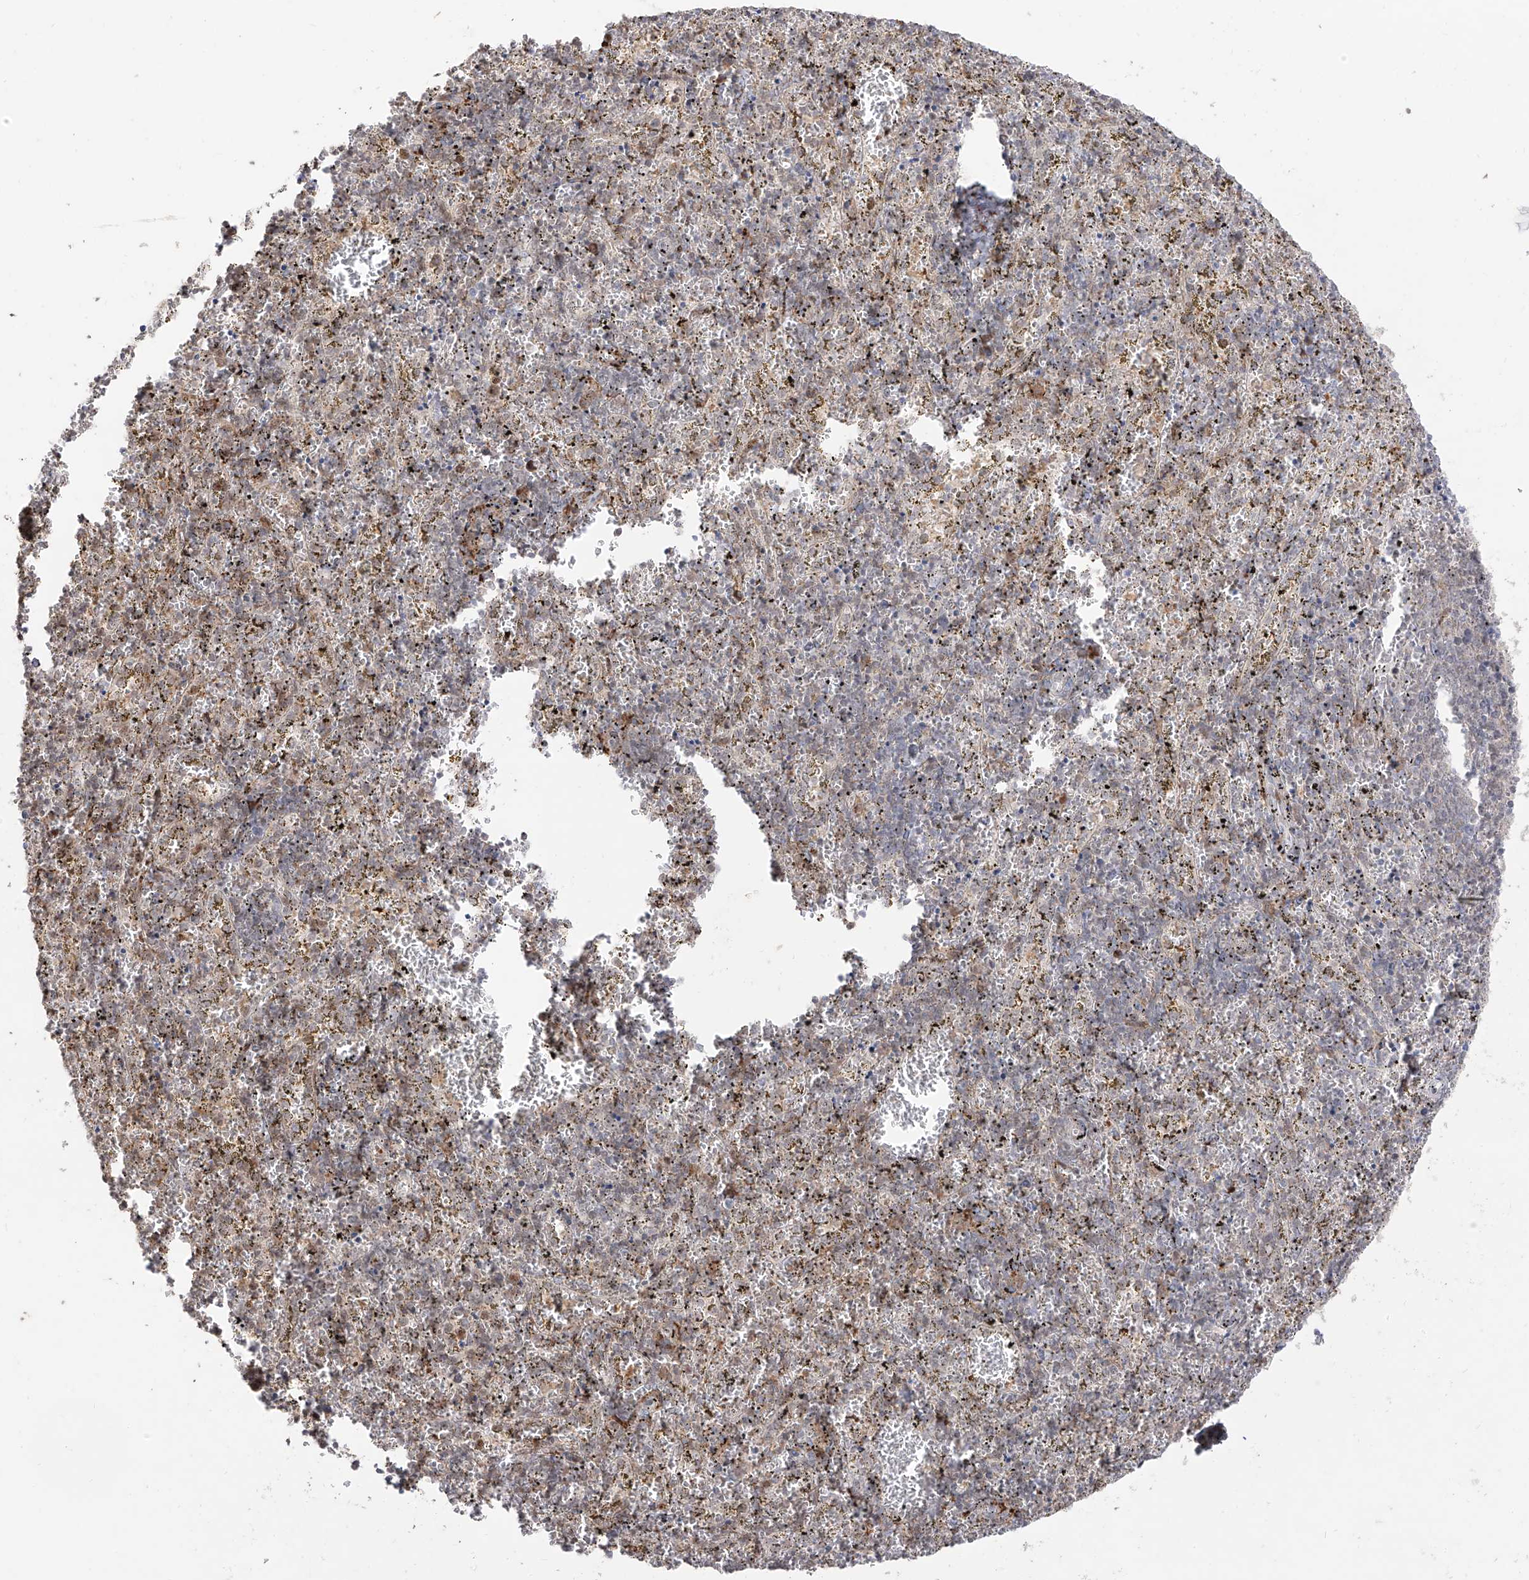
{"staining": {"intensity": "negative", "quantity": "none", "location": "none"}, "tissue": "spleen", "cell_type": "Cells in red pulp", "image_type": "normal", "snomed": [{"axis": "morphology", "description": "Normal tissue, NOS"}, {"axis": "topography", "description": "Spleen"}], "caption": "The IHC micrograph has no significant positivity in cells in red pulp of spleen. Brightfield microscopy of IHC stained with DAB (brown) and hematoxylin (blue), captured at high magnification.", "gene": "ZNF180", "patient": {"sex": "male", "age": 11}}